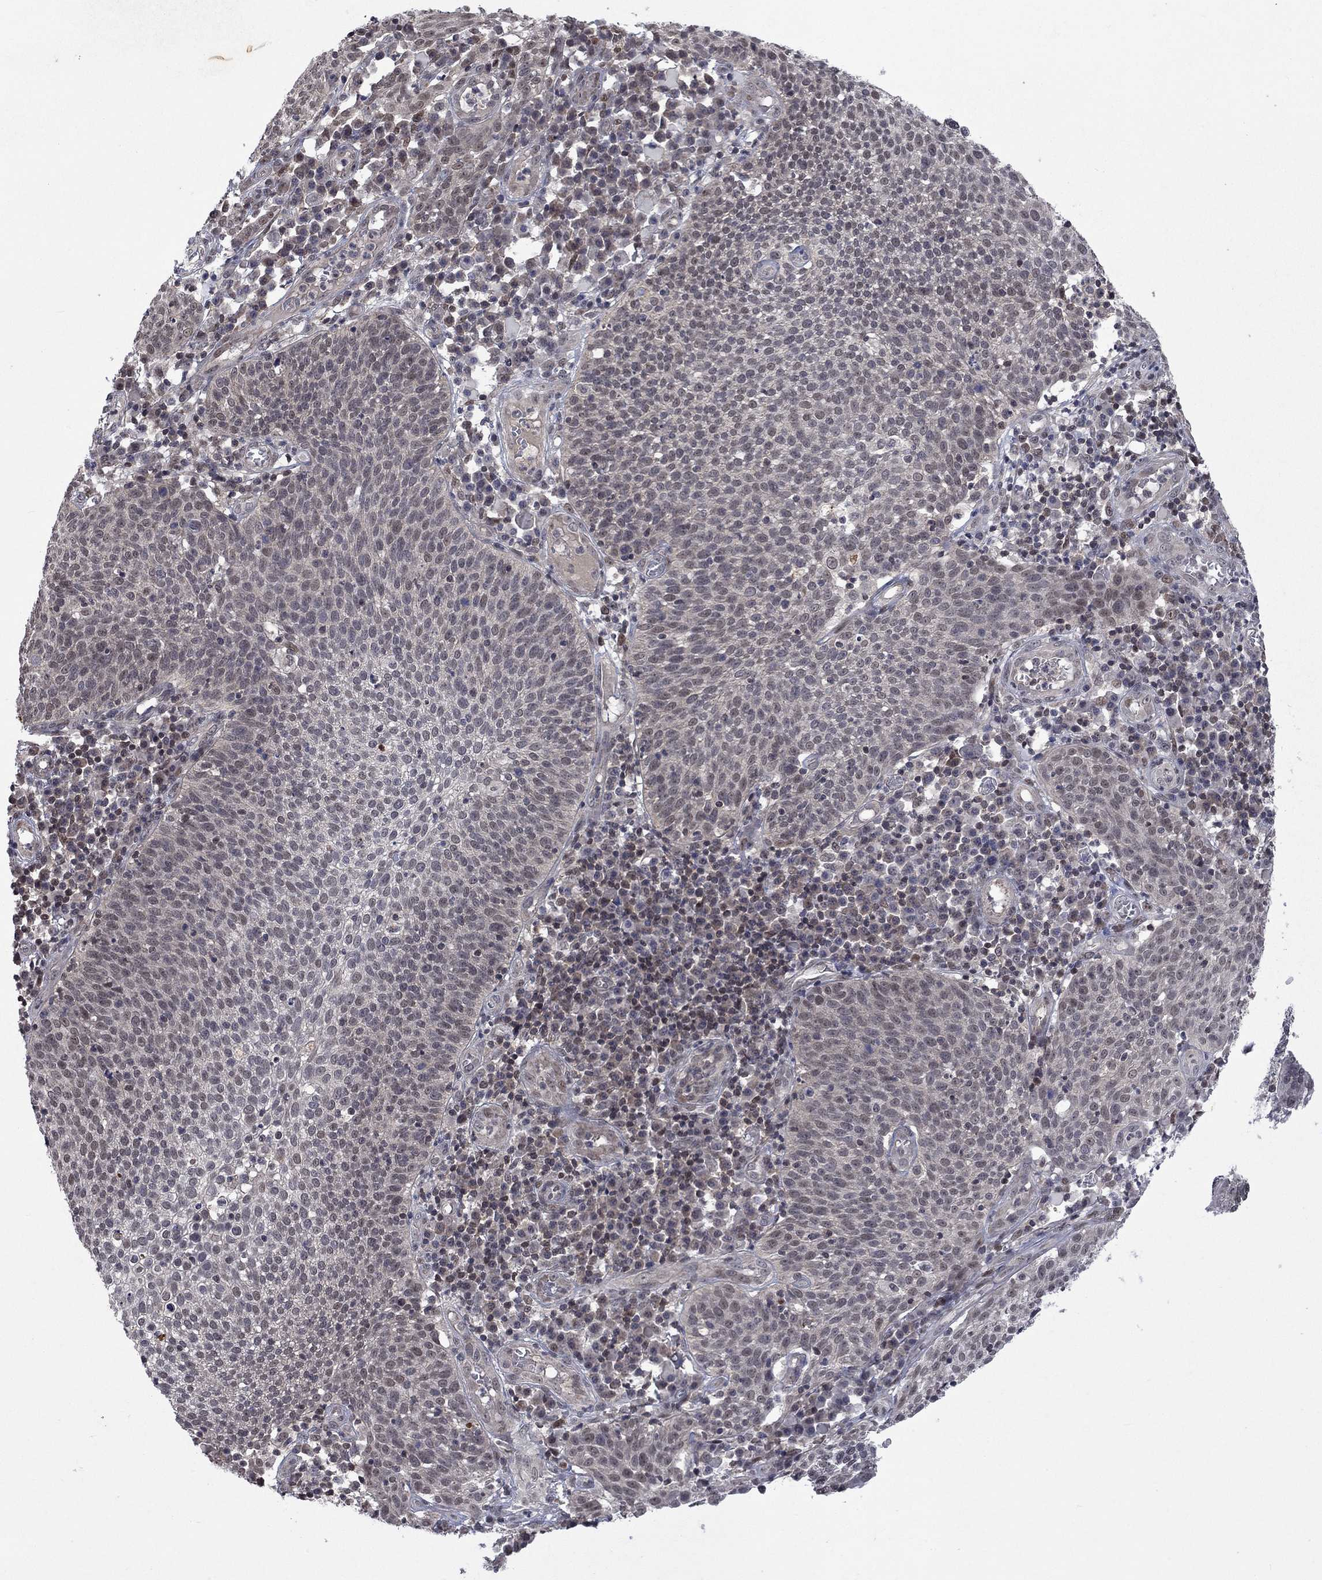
{"staining": {"intensity": "negative", "quantity": "none", "location": "none"}, "tissue": "cervical cancer", "cell_type": "Tumor cells", "image_type": "cancer", "snomed": [{"axis": "morphology", "description": "Squamous cell carcinoma, NOS"}, {"axis": "topography", "description": "Cervix"}], "caption": "An image of cervical cancer (squamous cell carcinoma) stained for a protein demonstrates no brown staining in tumor cells.", "gene": "IAH1", "patient": {"sex": "female", "age": 34}}